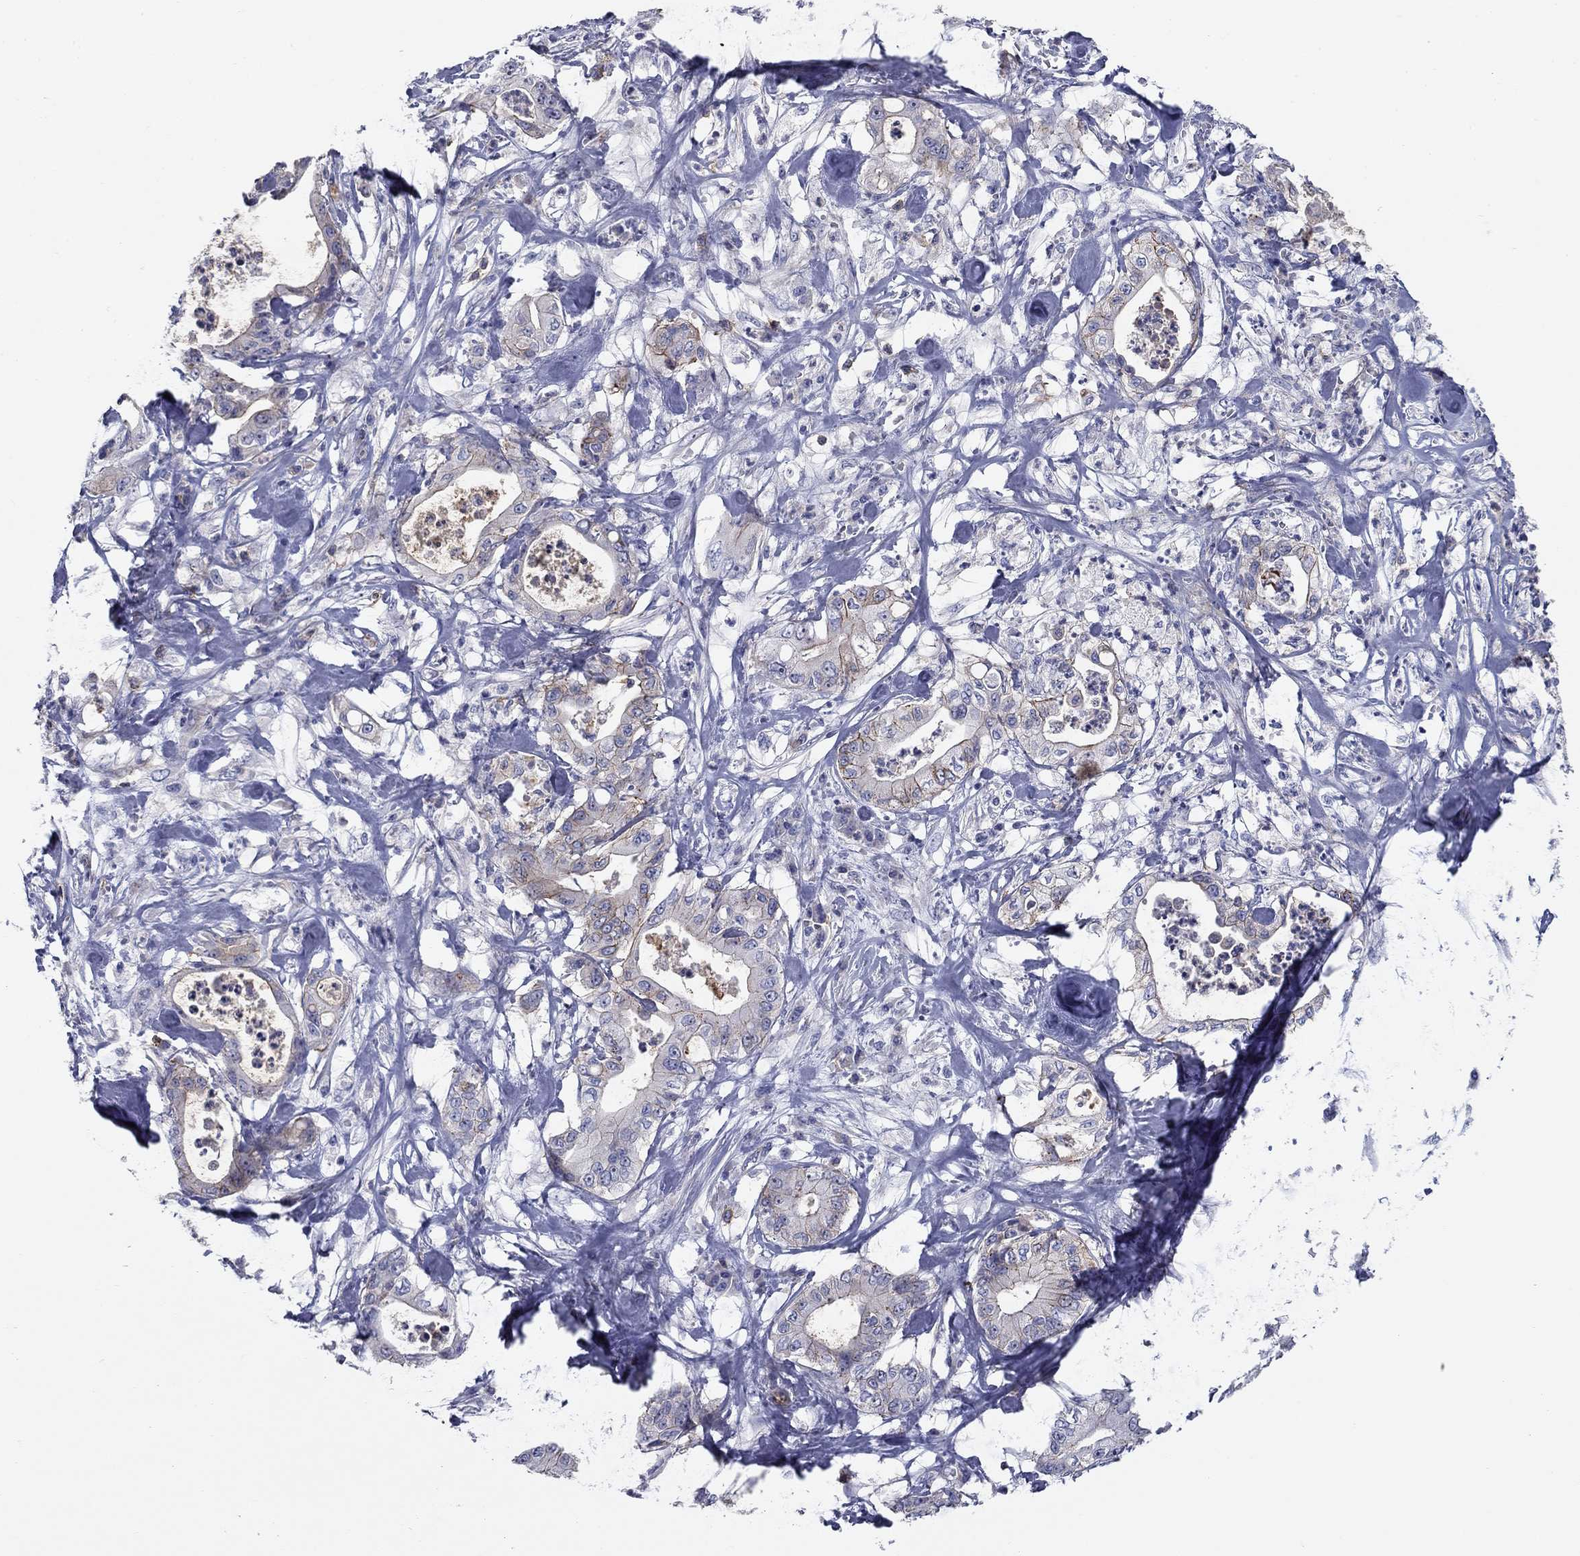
{"staining": {"intensity": "moderate", "quantity": "<25%", "location": "cytoplasmic/membranous"}, "tissue": "pancreatic cancer", "cell_type": "Tumor cells", "image_type": "cancer", "snomed": [{"axis": "morphology", "description": "Adenocarcinoma, NOS"}, {"axis": "topography", "description": "Pancreas"}], "caption": "A high-resolution micrograph shows immunohistochemistry (IHC) staining of pancreatic adenocarcinoma, which shows moderate cytoplasmic/membranous expression in about <25% of tumor cells.", "gene": "SIT1", "patient": {"sex": "male", "age": 71}}